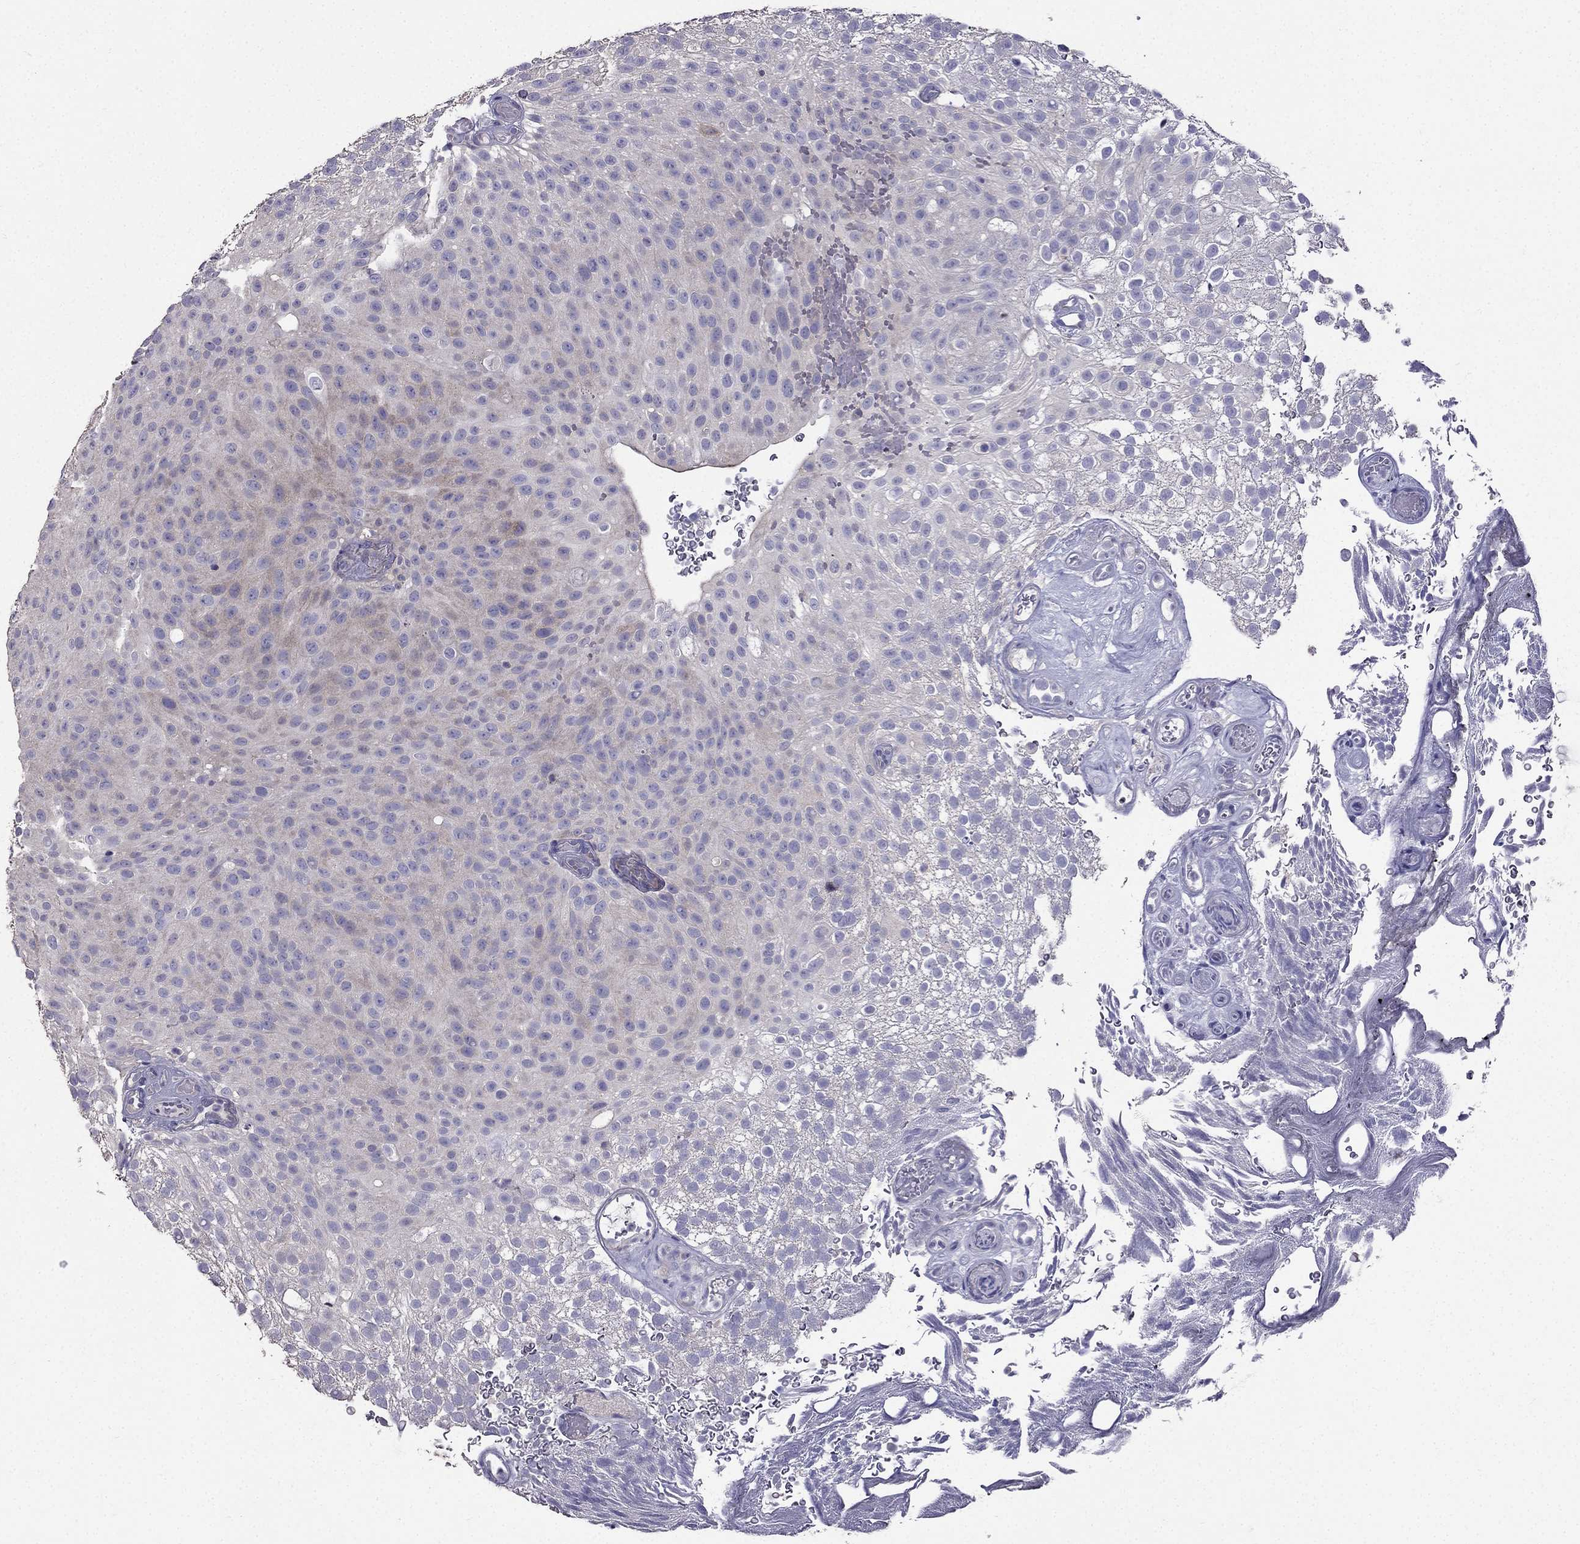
{"staining": {"intensity": "weak", "quantity": "<25%", "location": "cytoplasmic/membranous"}, "tissue": "urothelial cancer", "cell_type": "Tumor cells", "image_type": "cancer", "snomed": [{"axis": "morphology", "description": "Urothelial carcinoma, Low grade"}, {"axis": "topography", "description": "Urinary bladder"}], "caption": "A high-resolution photomicrograph shows immunohistochemistry (IHC) staining of urothelial carcinoma (low-grade), which demonstrates no significant staining in tumor cells.", "gene": "AS3MT", "patient": {"sex": "male", "age": 78}}